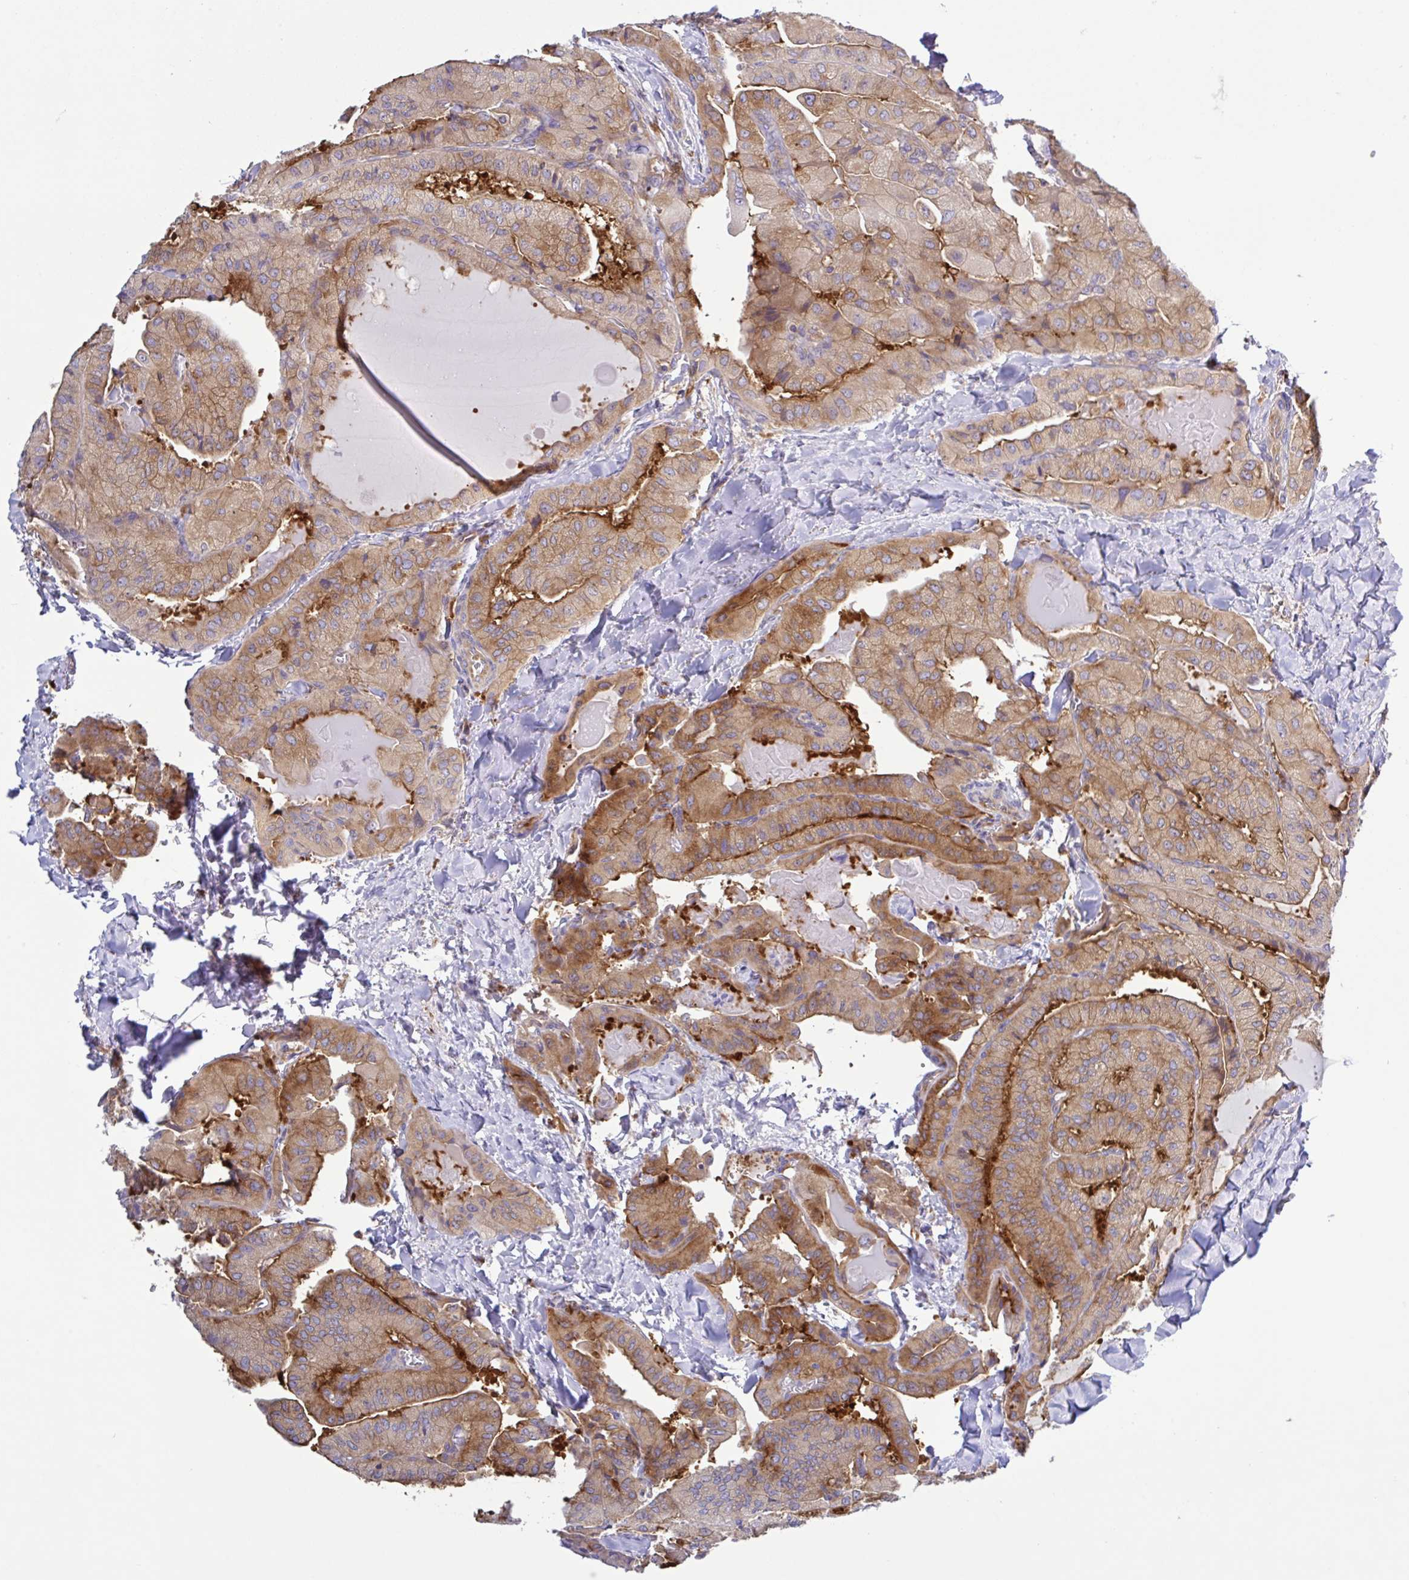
{"staining": {"intensity": "moderate", "quantity": ">75%", "location": "cytoplasmic/membranous"}, "tissue": "thyroid cancer", "cell_type": "Tumor cells", "image_type": "cancer", "snomed": [{"axis": "morphology", "description": "Normal tissue, NOS"}, {"axis": "morphology", "description": "Papillary adenocarcinoma, NOS"}, {"axis": "topography", "description": "Thyroid gland"}], "caption": "Immunohistochemistry histopathology image of human papillary adenocarcinoma (thyroid) stained for a protein (brown), which exhibits medium levels of moderate cytoplasmic/membranous positivity in about >75% of tumor cells.", "gene": "LARS1", "patient": {"sex": "female", "age": 59}}